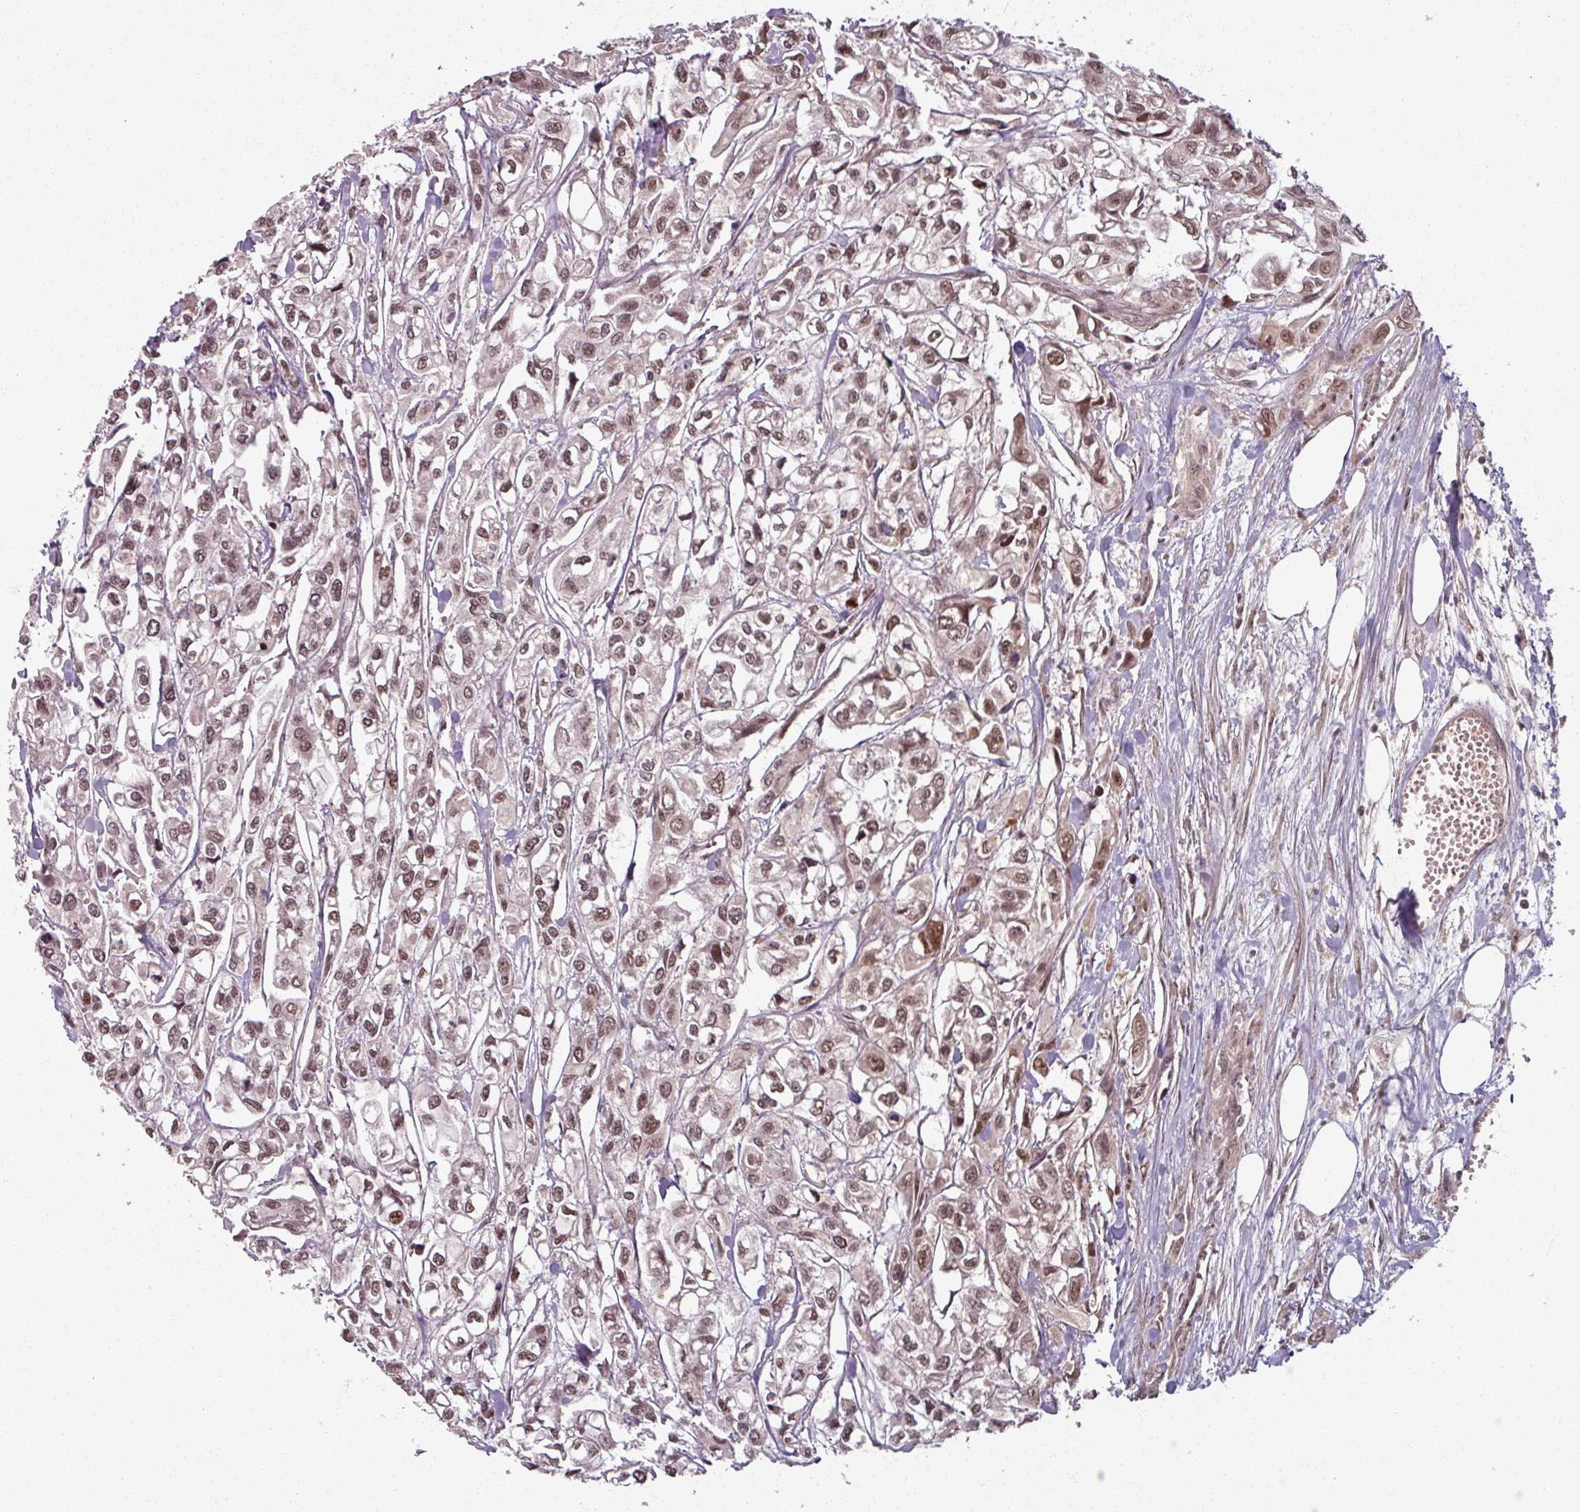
{"staining": {"intensity": "moderate", "quantity": ">75%", "location": "nuclear"}, "tissue": "urothelial cancer", "cell_type": "Tumor cells", "image_type": "cancer", "snomed": [{"axis": "morphology", "description": "Urothelial carcinoma, High grade"}, {"axis": "topography", "description": "Urinary bladder"}], "caption": "Moderate nuclear positivity is identified in about >75% of tumor cells in urothelial cancer.", "gene": "SWI5", "patient": {"sex": "male", "age": 67}}